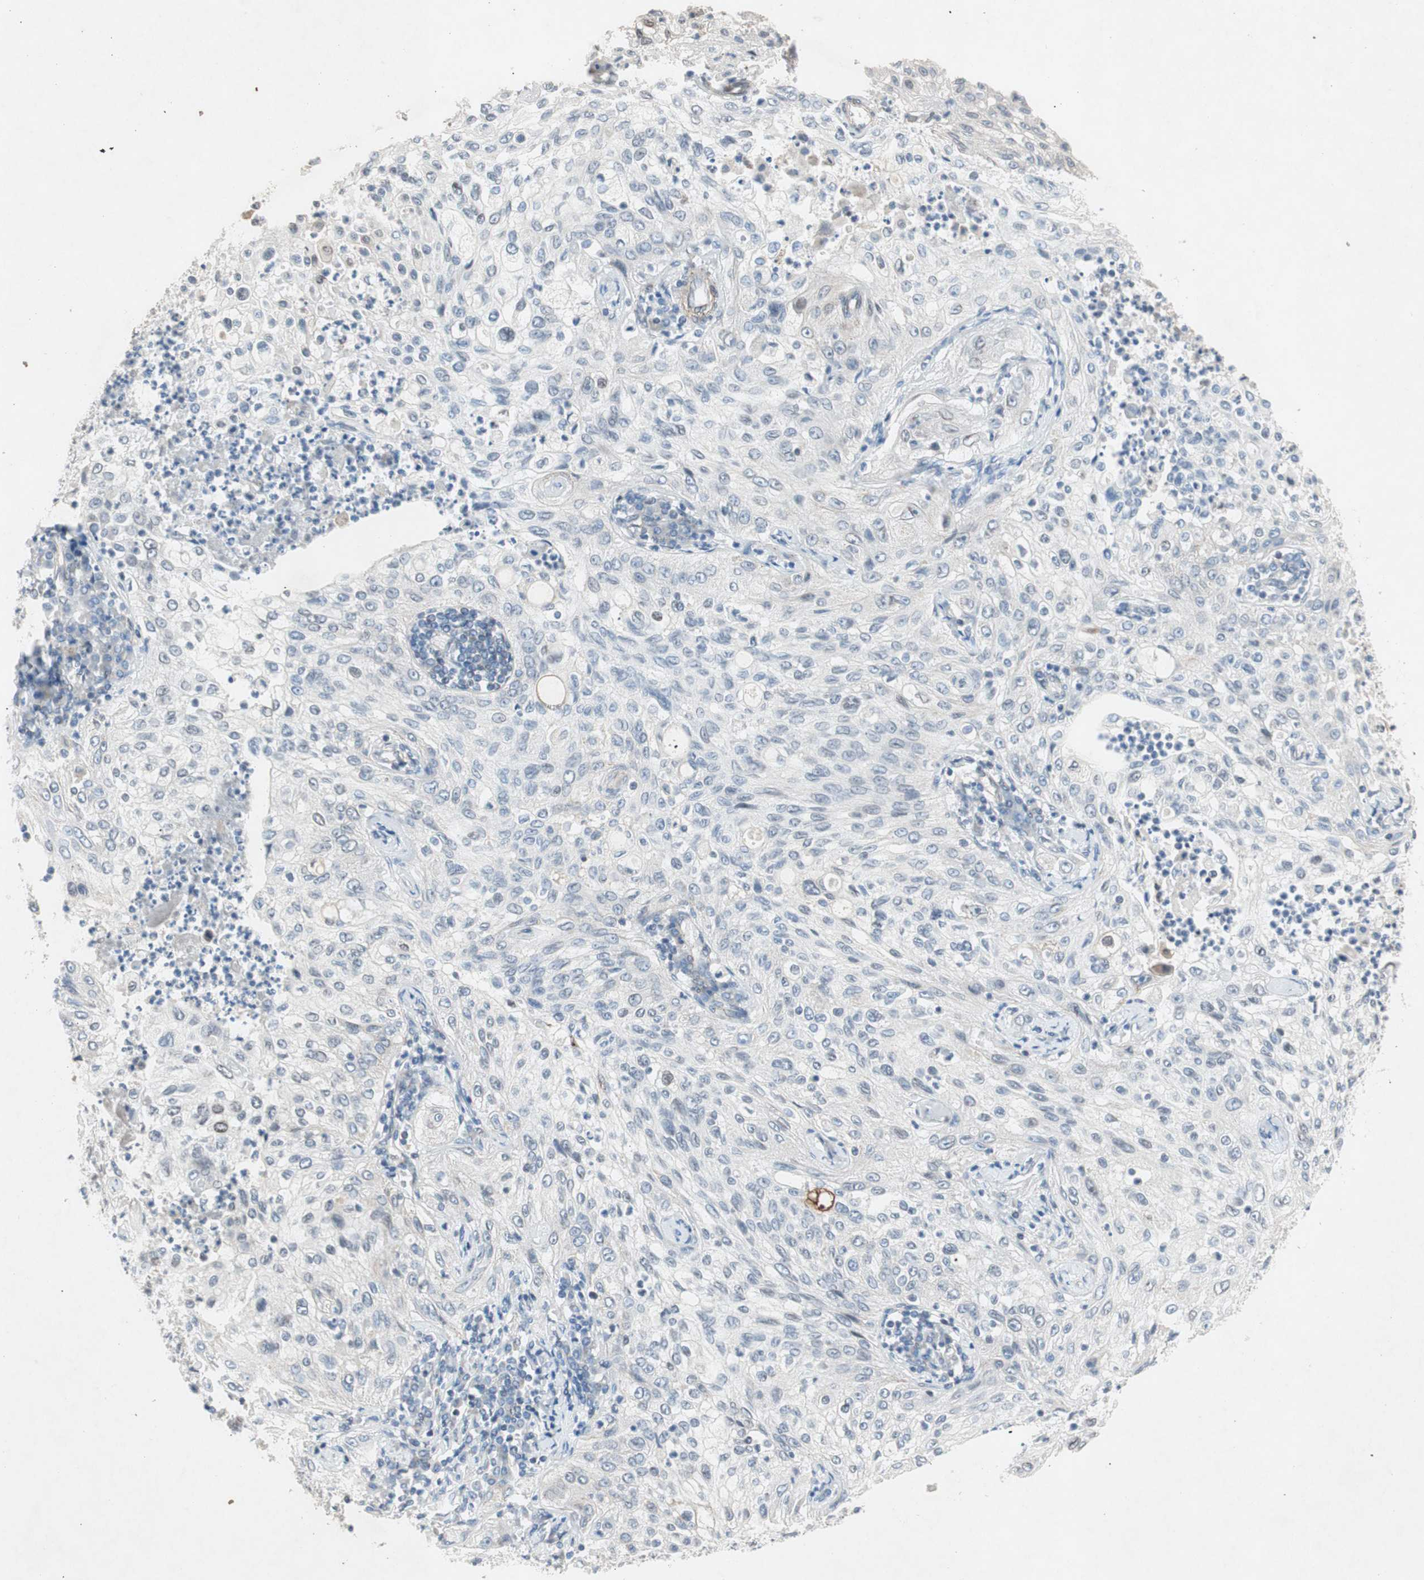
{"staining": {"intensity": "negative", "quantity": "none", "location": "none"}, "tissue": "lung cancer", "cell_type": "Tumor cells", "image_type": "cancer", "snomed": [{"axis": "morphology", "description": "Inflammation, NOS"}, {"axis": "morphology", "description": "Squamous cell carcinoma, NOS"}, {"axis": "topography", "description": "Lymph node"}, {"axis": "topography", "description": "Soft tissue"}, {"axis": "topography", "description": "Lung"}], "caption": "Immunohistochemistry histopathology image of human lung cancer (squamous cell carcinoma) stained for a protein (brown), which reveals no expression in tumor cells.", "gene": "ARNT2", "patient": {"sex": "male", "age": 66}}